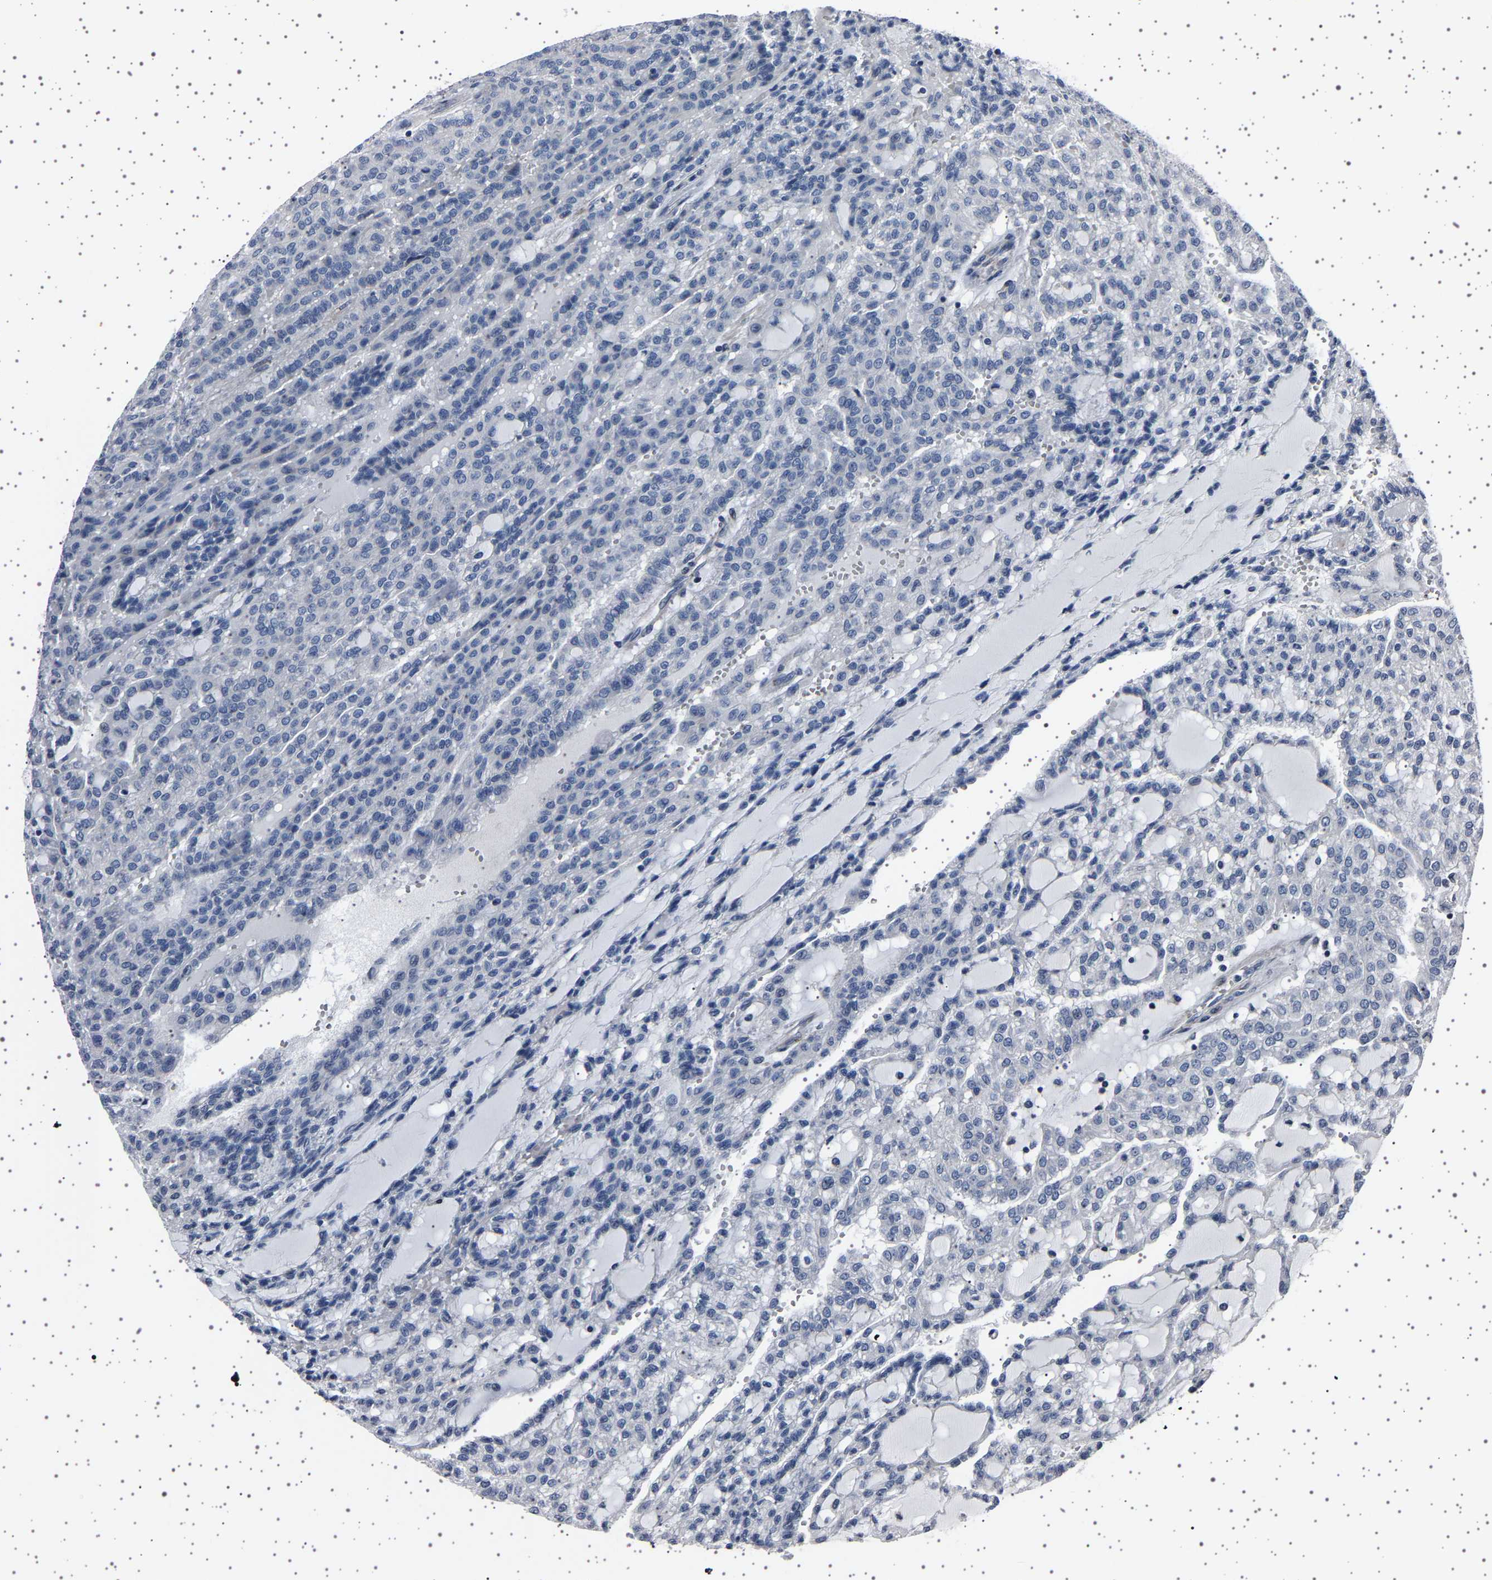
{"staining": {"intensity": "negative", "quantity": "none", "location": "none"}, "tissue": "renal cancer", "cell_type": "Tumor cells", "image_type": "cancer", "snomed": [{"axis": "morphology", "description": "Adenocarcinoma, NOS"}, {"axis": "topography", "description": "Kidney"}], "caption": "DAB immunohistochemical staining of human renal cancer (adenocarcinoma) displays no significant staining in tumor cells. (Brightfield microscopy of DAB (3,3'-diaminobenzidine) immunohistochemistry (IHC) at high magnification).", "gene": "PAK5", "patient": {"sex": "male", "age": 63}}